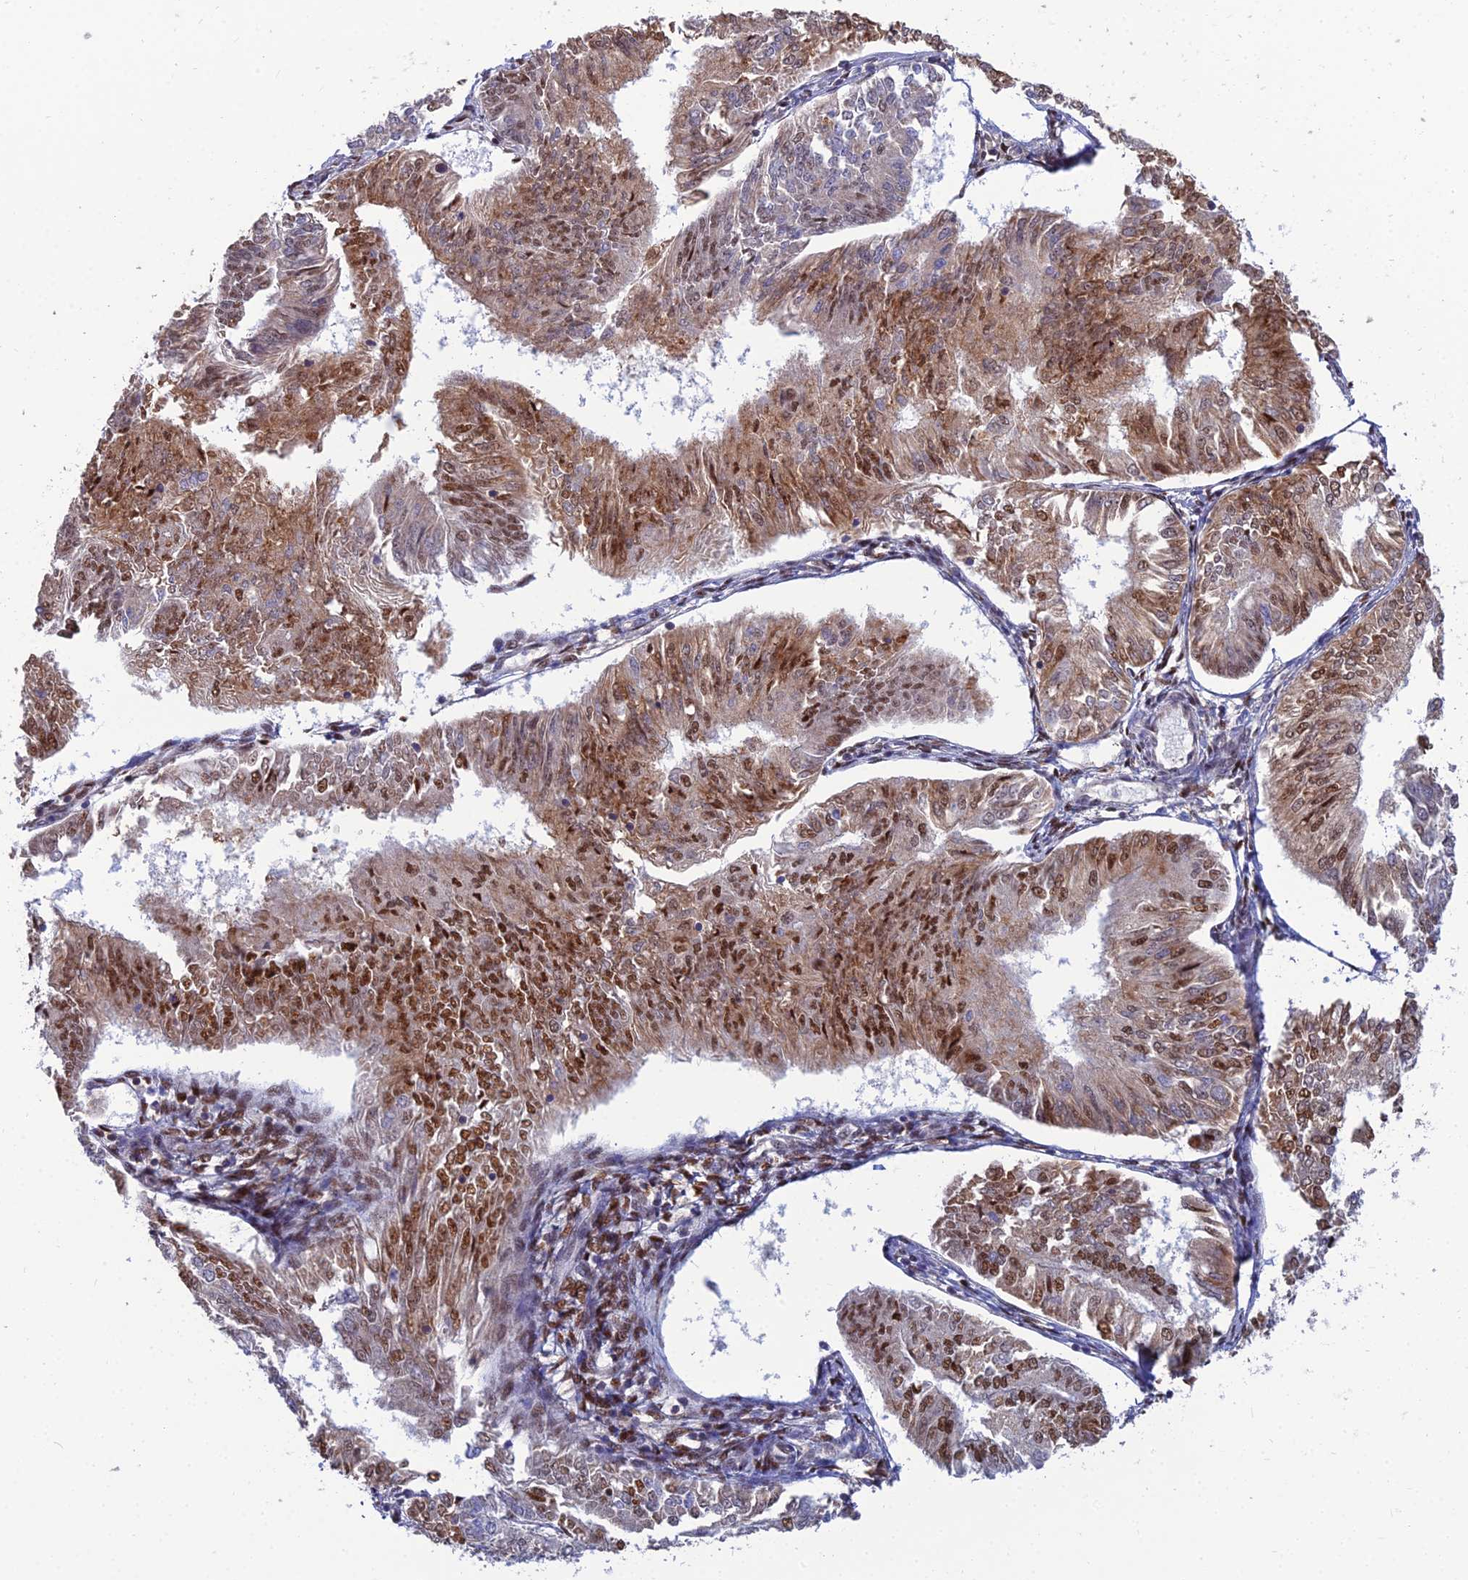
{"staining": {"intensity": "strong", "quantity": "25%-75%", "location": "cytoplasmic/membranous,nuclear"}, "tissue": "endometrial cancer", "cell_type": "Tumor cells", "image_type": "cancer", "snomed": [{"axis": "morphology", "description": "Adenocarcinoma, NOS"}, {"axis": "topography", "description": "Endometrium"}], "caption": "This is an image of IHC staining of endometrial adenocarcinoma, which shows strong positivity in the cytoplasmic/membranous and nuclear of tumor cells.", "gene": "DNPEP", "patient": {"sex": "female", "age": 58}}